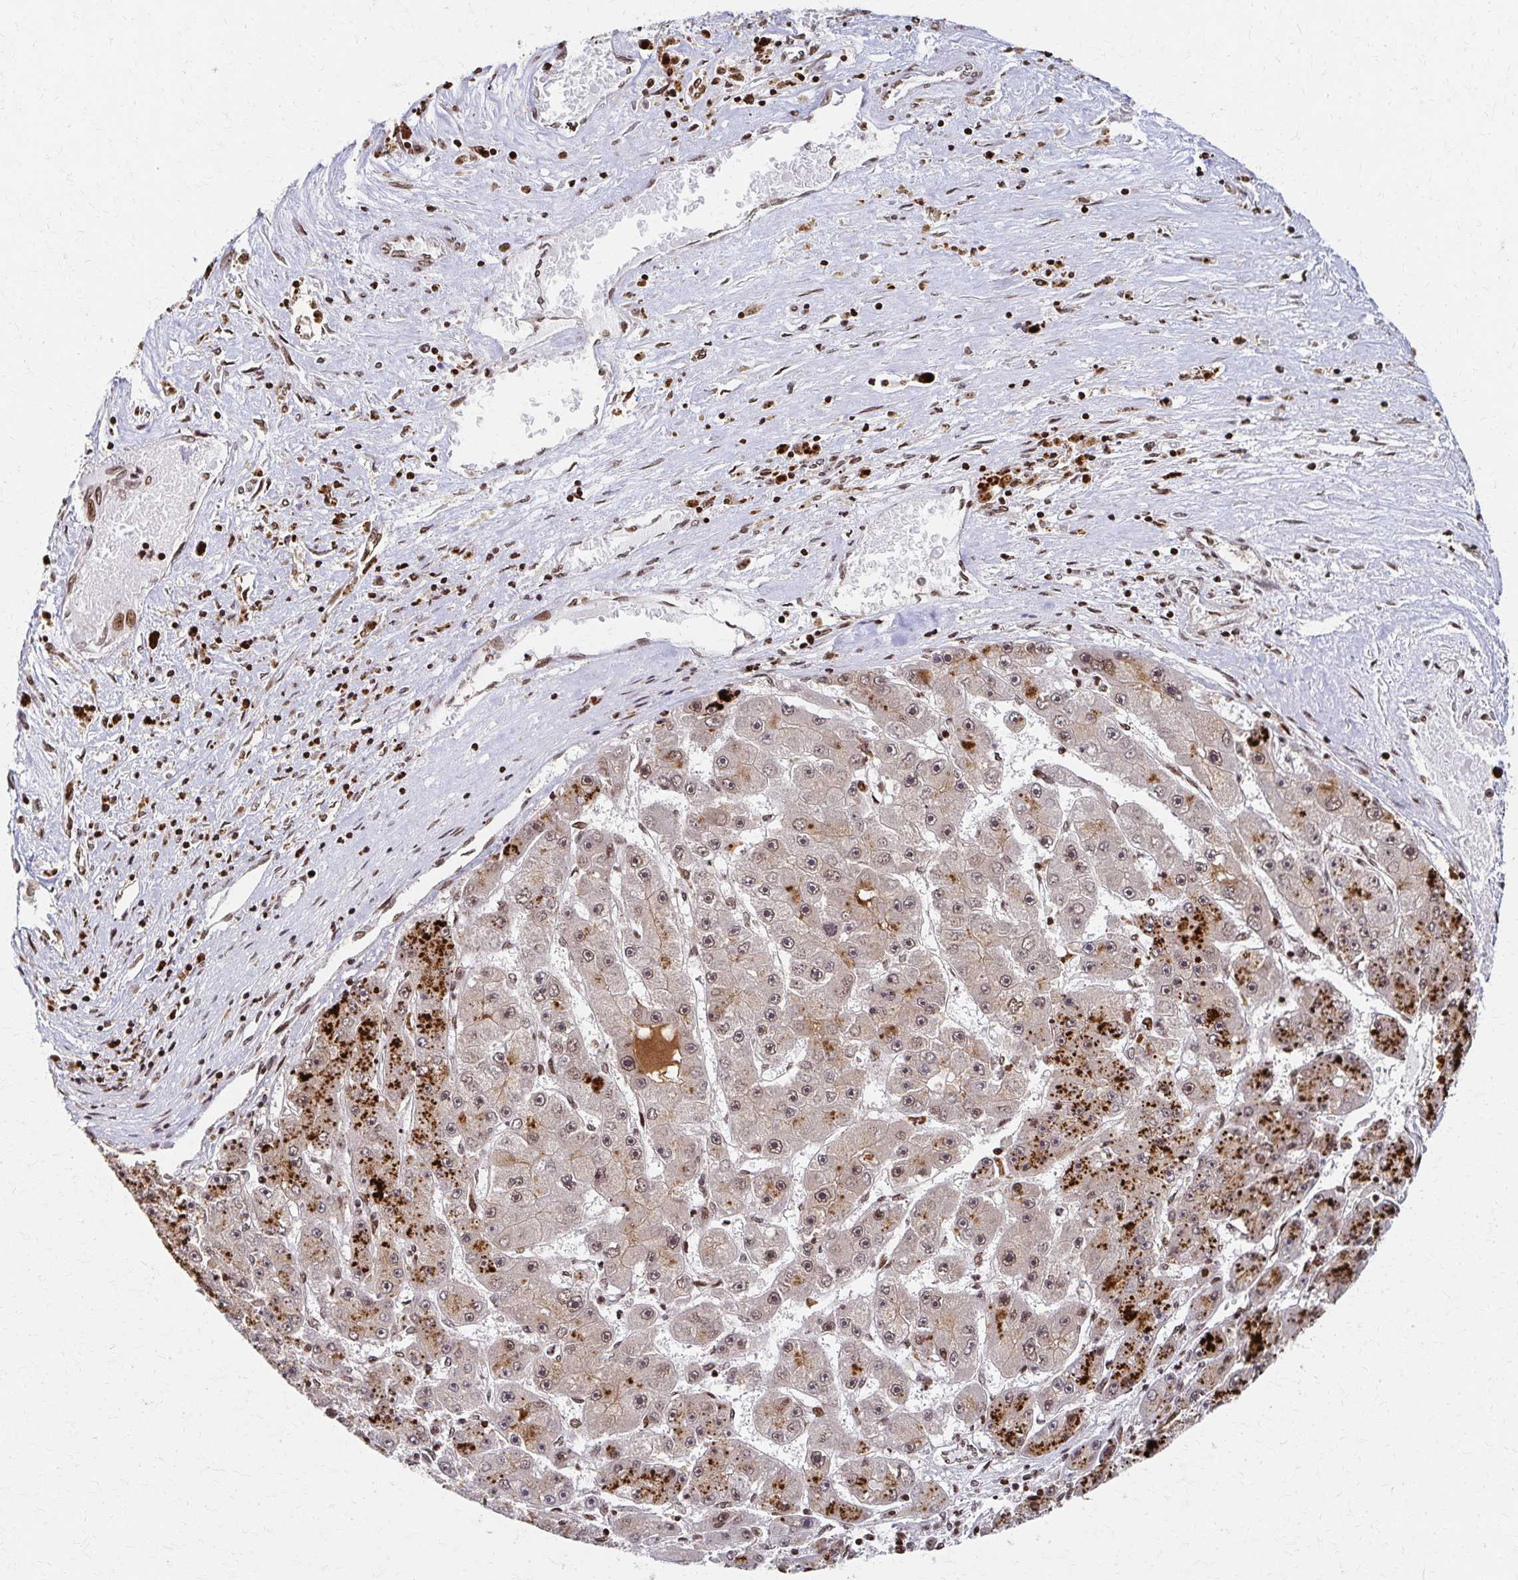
{"staining": {"intensity": "moderate", "quantity": "<25%", "location": "cytoplasmic/membranous,nuclear"}, "tissue": "liver cancer", "cell_type": "Tumor cells", "image_type": "cancer", "snomed": [{"axis": "morphology", "description": "Carcinoma, Hepatocellular, NOS"}, {"axis": "topography", "description": "Liver"}], "caption": "Protein staining demonstrates moderate cytoplasmic/membranous and nuclear staining in about <25% of tumor cells in liver hepatocellular carcinoma. Ihc stains the protein of interest in brown and the nuclei are stained blue.", "gene": "PSMD7", "patient": {"sex": "female", "age": 61}}